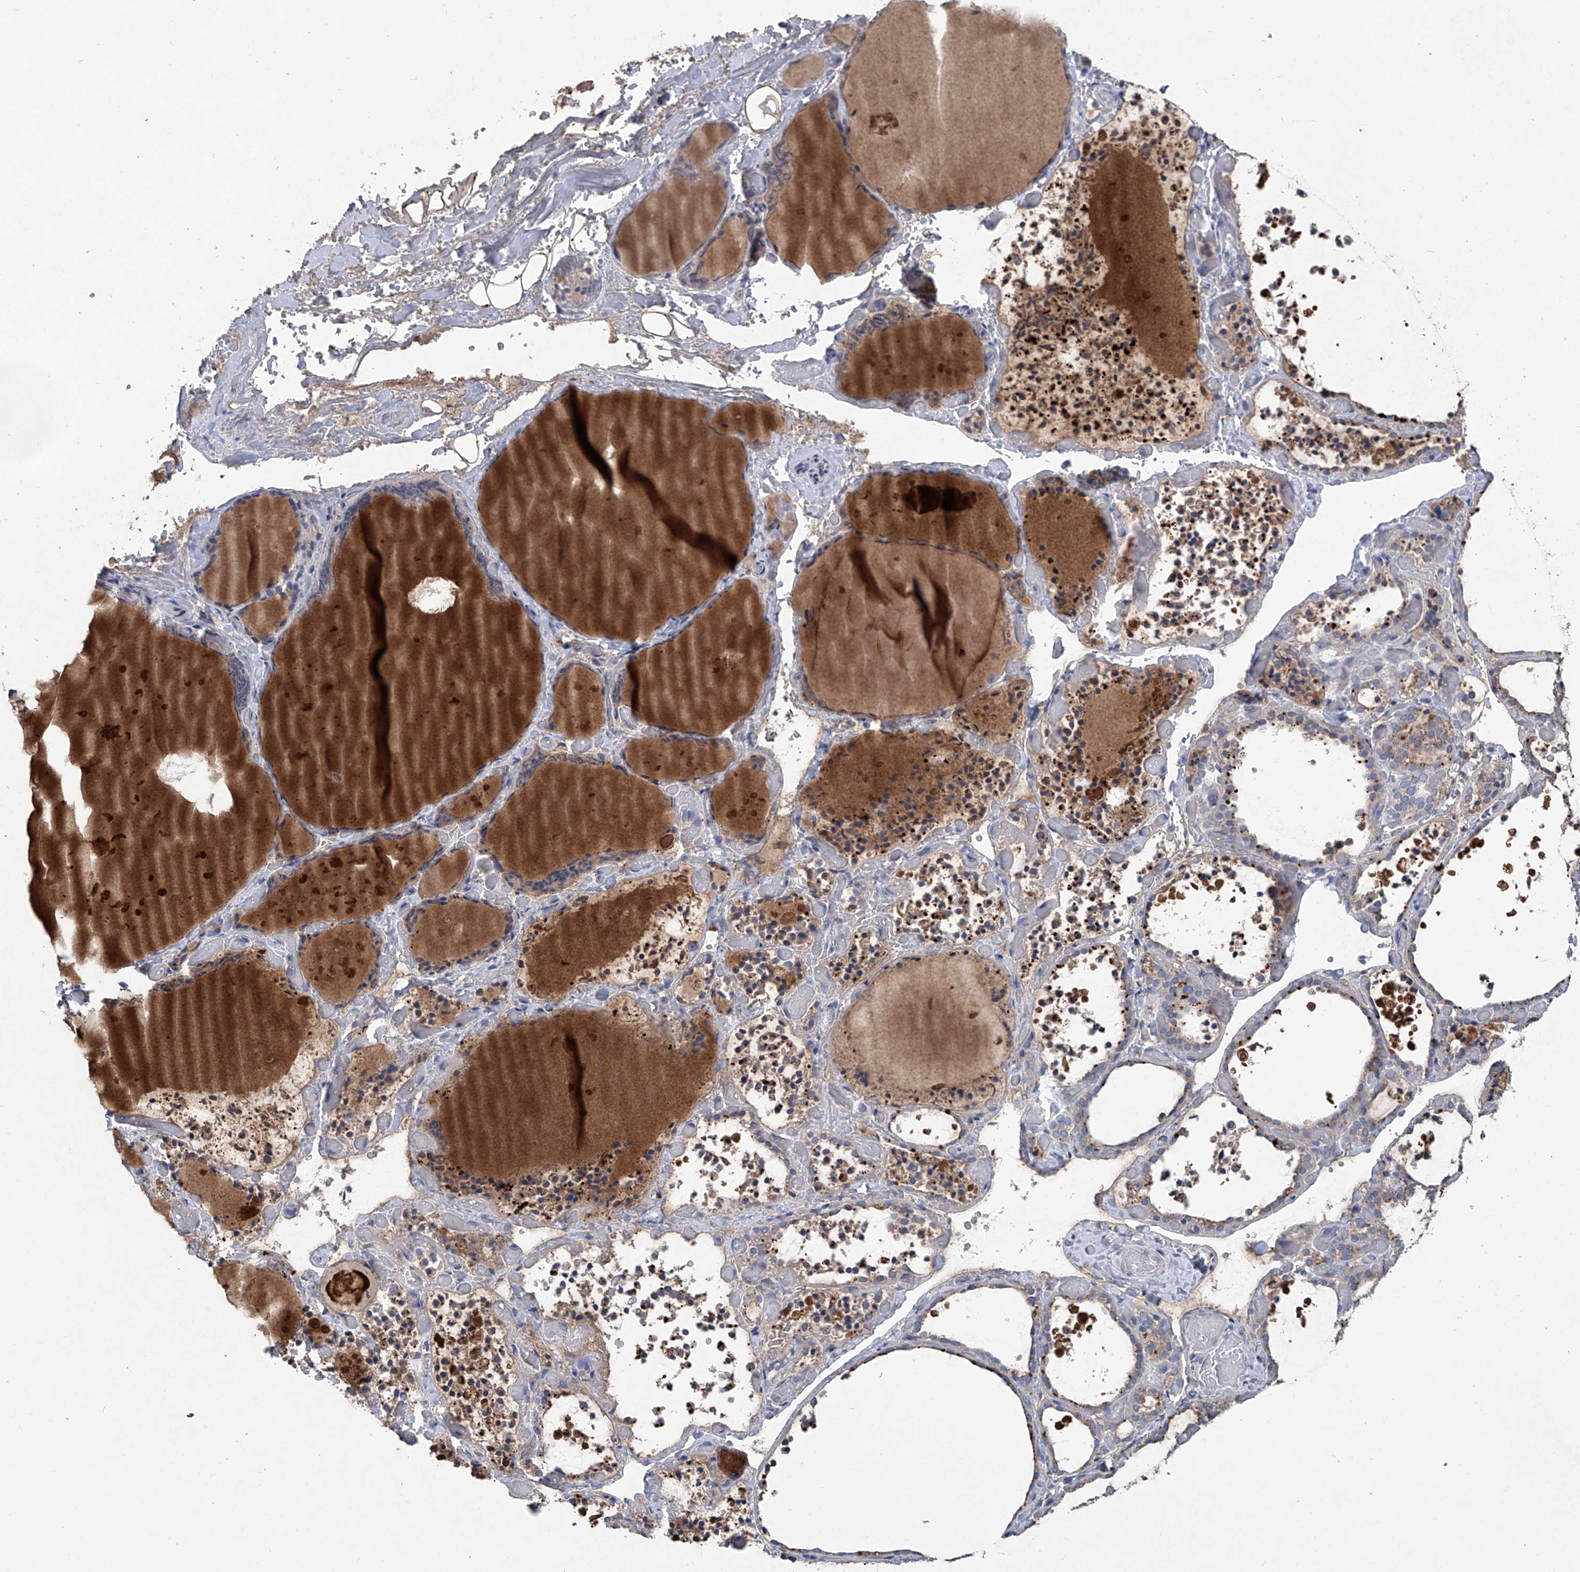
{"staining": {"intensity": "weak", "quantity": ">75%", "location": "cytoplasmic/membranous"}, "tissue": "thyroid gland", "cell_type": "Glandular cells", "image_type": "normal", "snomed": [{"axis": "morphology", "description": "Normal tissue, NOS"}, {"axis": "topography", "description": "Thyroid gland"}], "caption": "An image of human thyroid gland stained for a protein shows weak cytoplasmic/membranous brown staining in glandular cells.", "gene": "PCSK5", "patient": {"sex": "female", "age": 44}}